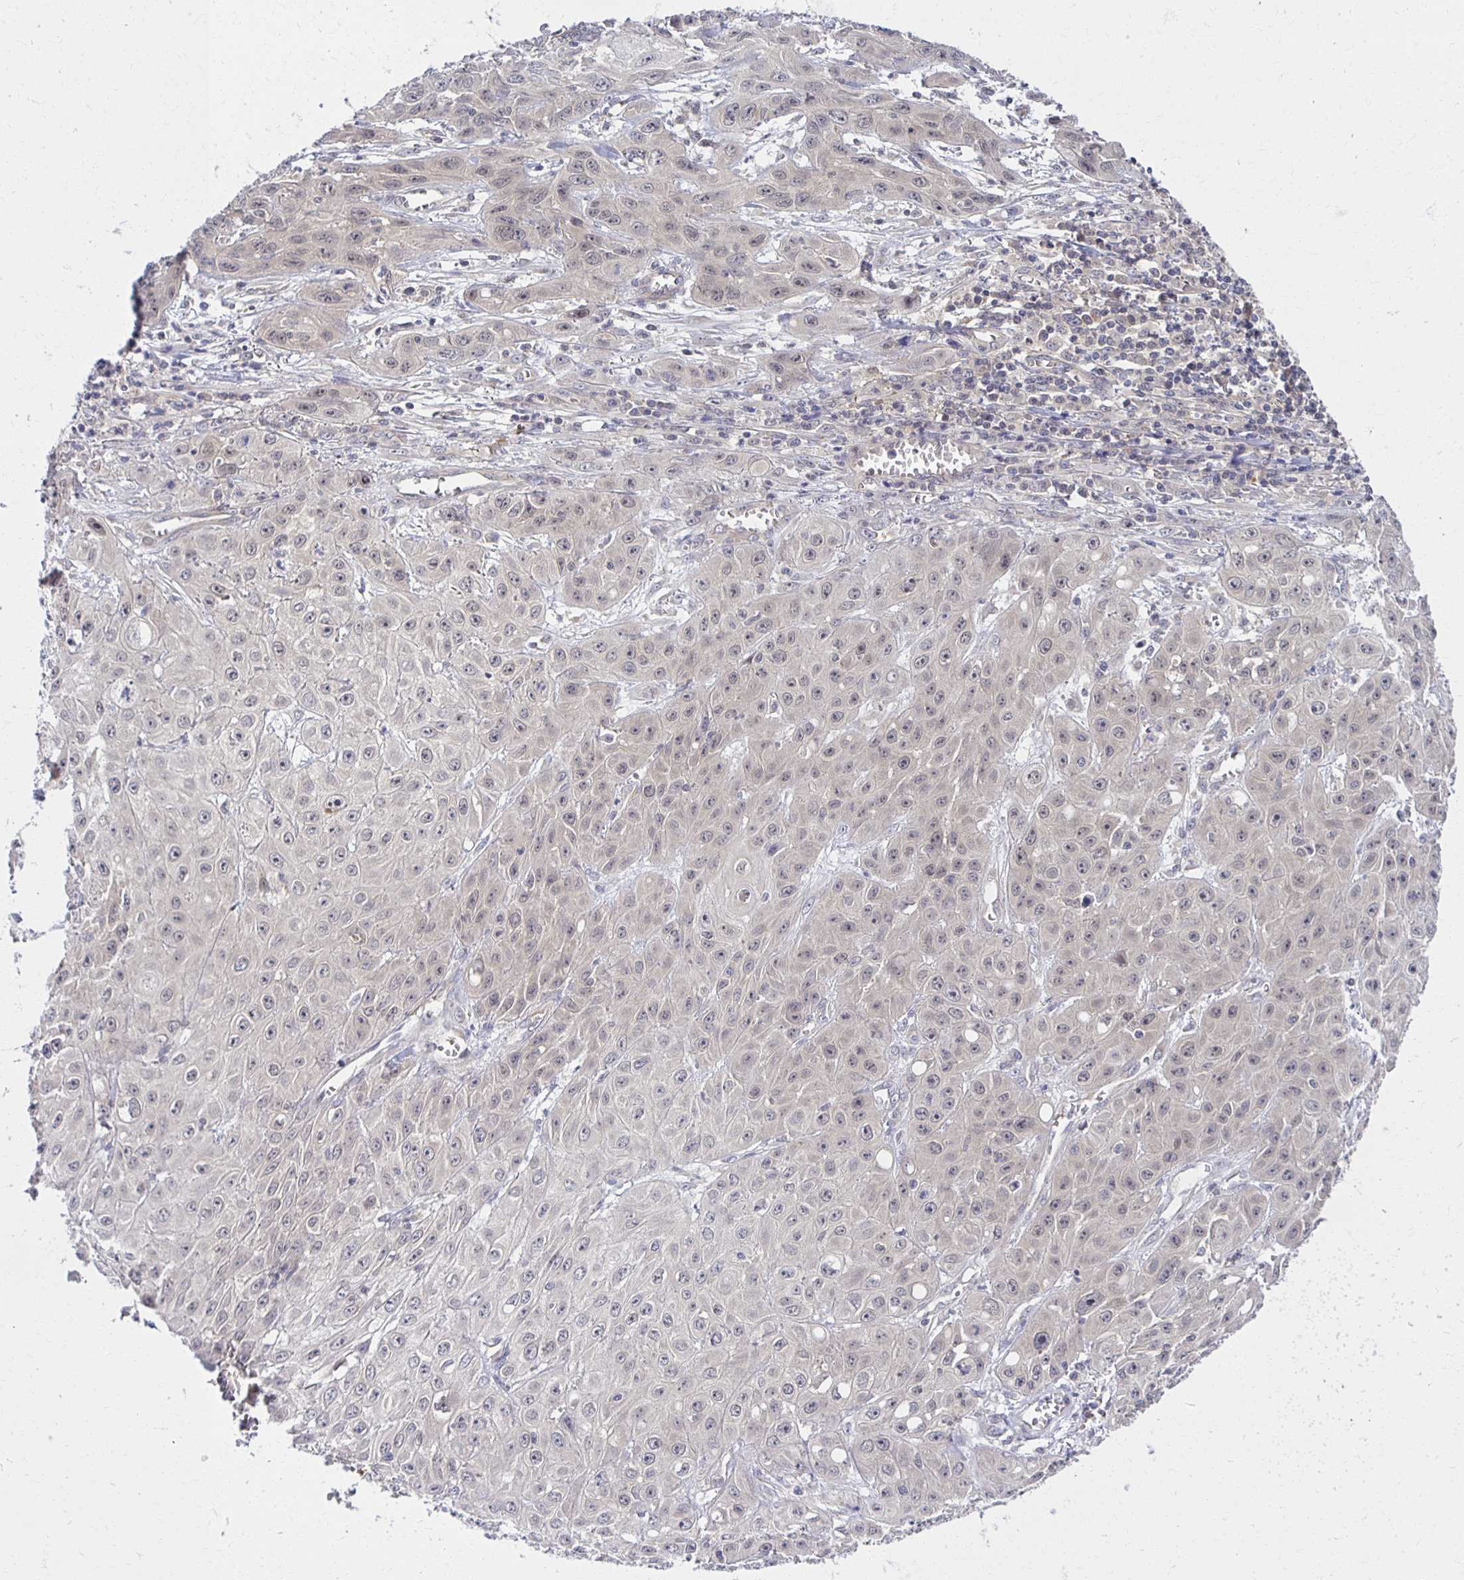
{"staining": {"intensity": "negative", "quantity": "none", "location": "none"}, "tissue": "skin cancer", "cell_type": "Tumor cells", "image_type": "cancer", "snomed": [{"axis": "morphology", "description": "Squamous cell carcinoma, NOS"}, {"axis": "topography", "description": "Skin"}, {"axis": "topography", "description": "Vulva"}], "caption": "Skin cancer (squamous cell carcinoma) was stained to show a protein in brown. There is no significant staining in tumor cells.", "gene": "MIEN1", "patient": {"sex": "female", "age": 71}}